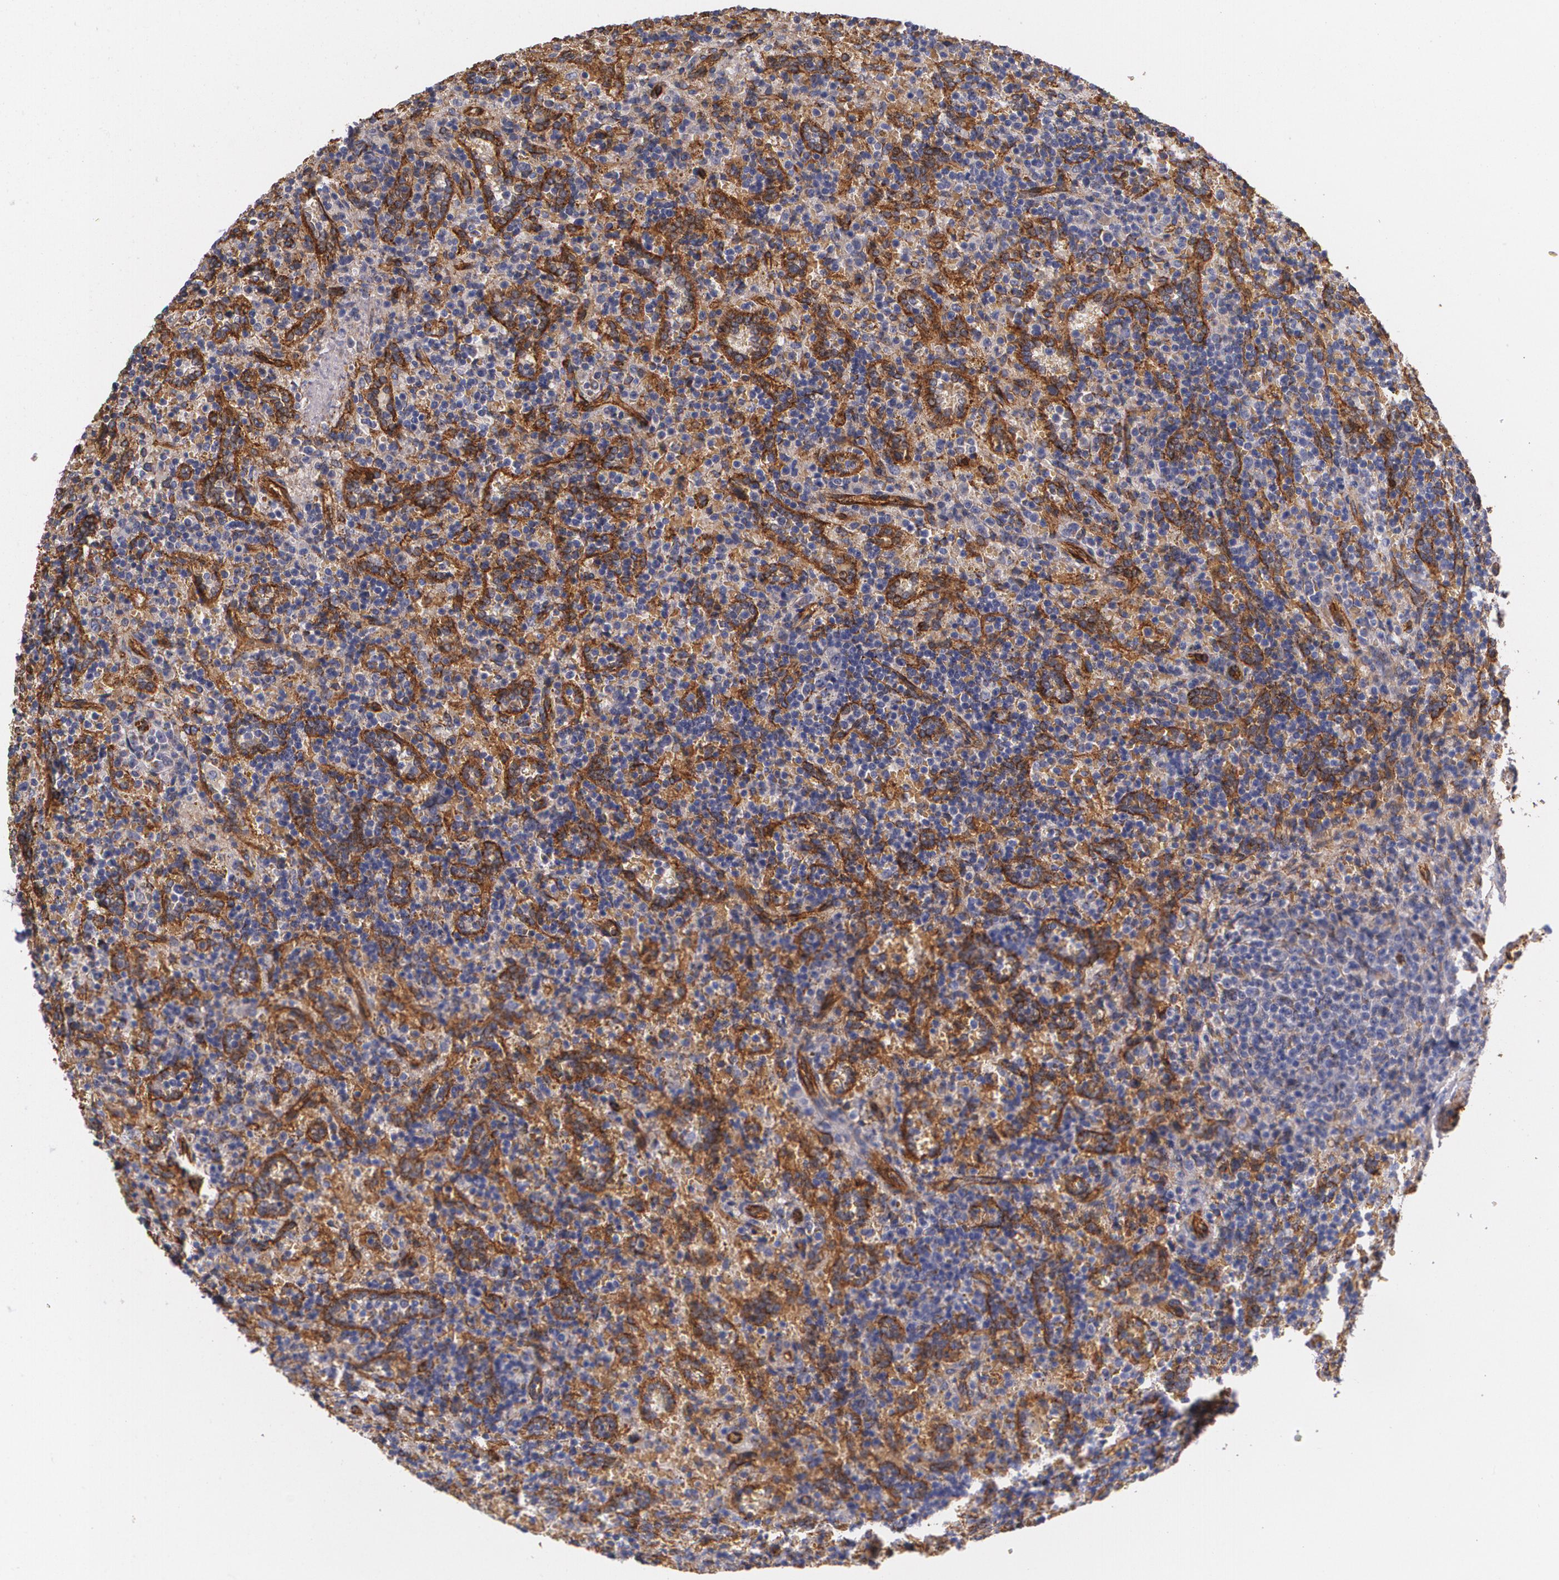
{"staining": {"intensity": "negative", "quantity": "none", "location": "none"}, "tissue": "lymphoma", "cell_type": "Tumor cells", "image_type": "cancer", "snomed": [{"axis": "morphology", "description": "Malignant lymphoma, non-Hodgkin's type, Low grade"}, {"axis": "topography", "description": "Spleen"}], "caption": "This is an immunohistochemistry micrograph of human lymphoma. There is no staining in tumor cells.", "gene": "TJP1", "patient": {"sex": "male", "age": 67}}